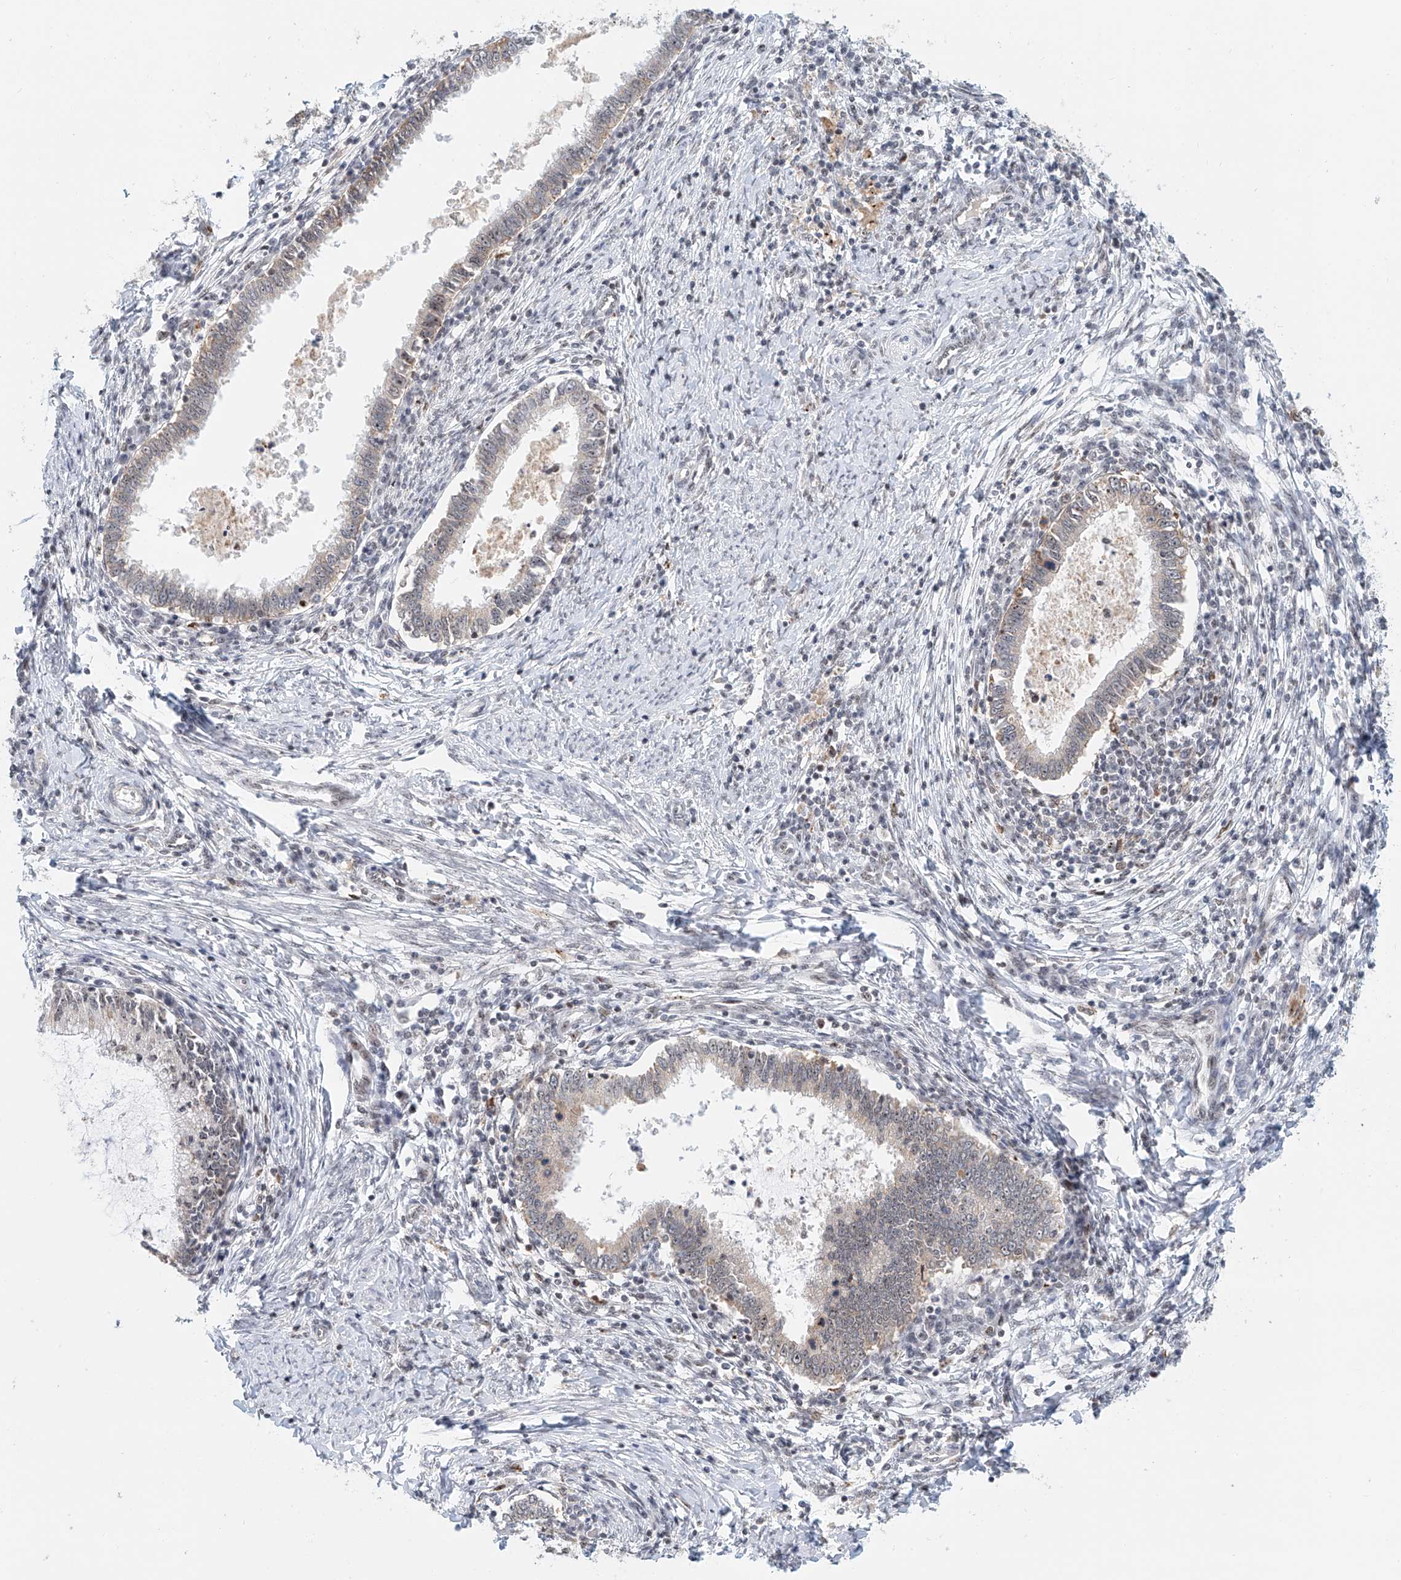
{"staining": {"intensity": "weak", "quantity": "25%-75%", "location": "nuclear"}, "tissue": "cervical cancer", "cell_type": "Tumor cells", "image_type": "cancer", "snomed": [{"axis": "morphology", "description": "Adenocarcinoma, NOS"}, {"axis": "topography", "description": "Cervix"}], "caption": "A high-resolution micrograph shows IHC staining of cervical cancer (adenocarcinoma), which shows weak nuclear positivity in approximately 25%-75% of tumor cells.", "gene": "PRUNE2", "patient": {"sex": "female", "age": 36}}